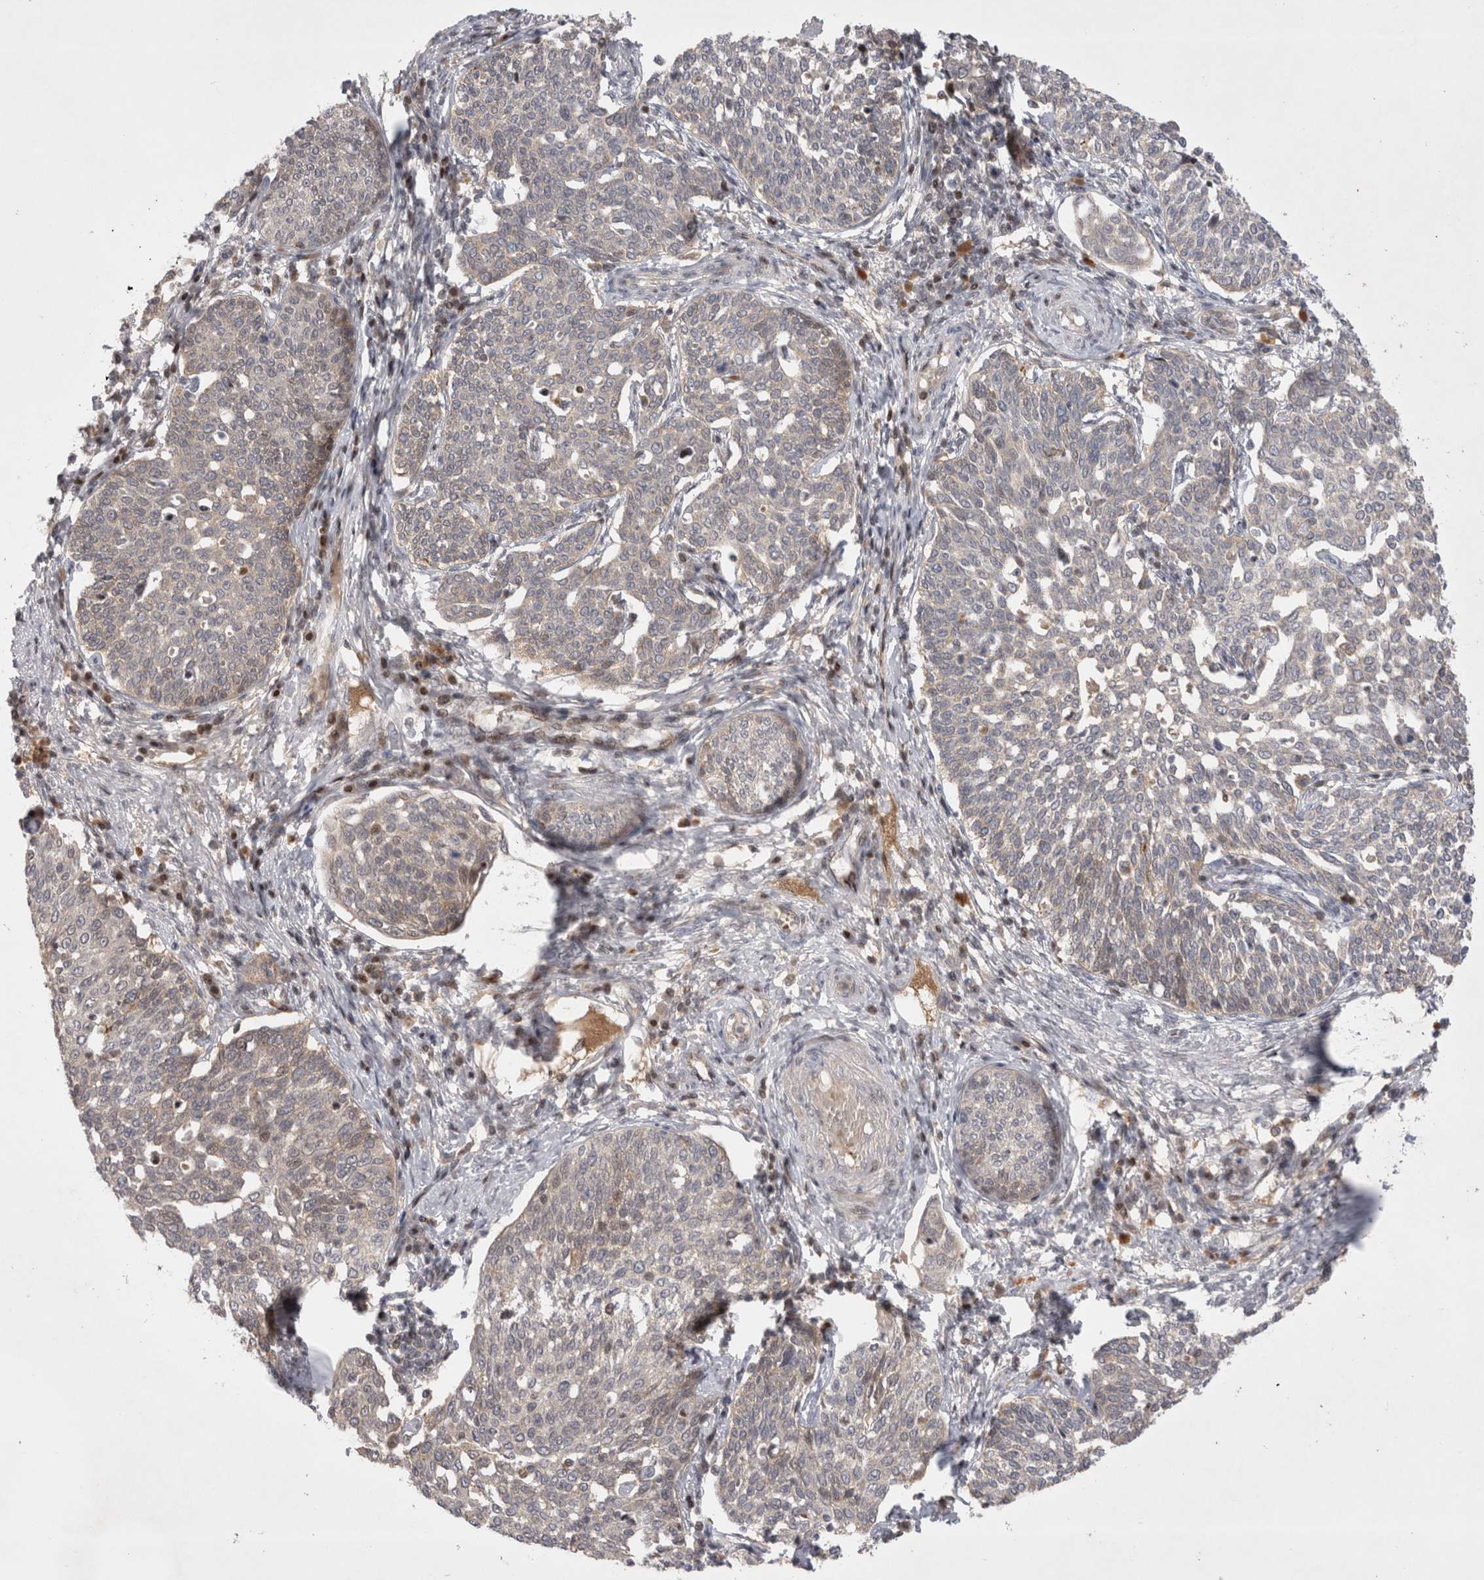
{"staining": {"intensity": "negative", "quantity": "none", "location": "none"}, "tissue": "cervical cancer", "cell_type": "Tumor cells", "image_type": "cancer", "snomed": [{"axis": "morphology", "description": "Squamous cell carcinoma, NOS"}, {"axis": "topography", "description": "Cervix"}], "caption": "The immunohistochemistry (IHC) photomicrograph has no significant positivity in tumor cells of cervical squamous cell carcinoma tissue.", "gene": "PLEKHM1", "patient": {"sex": "female", "age": 34}}